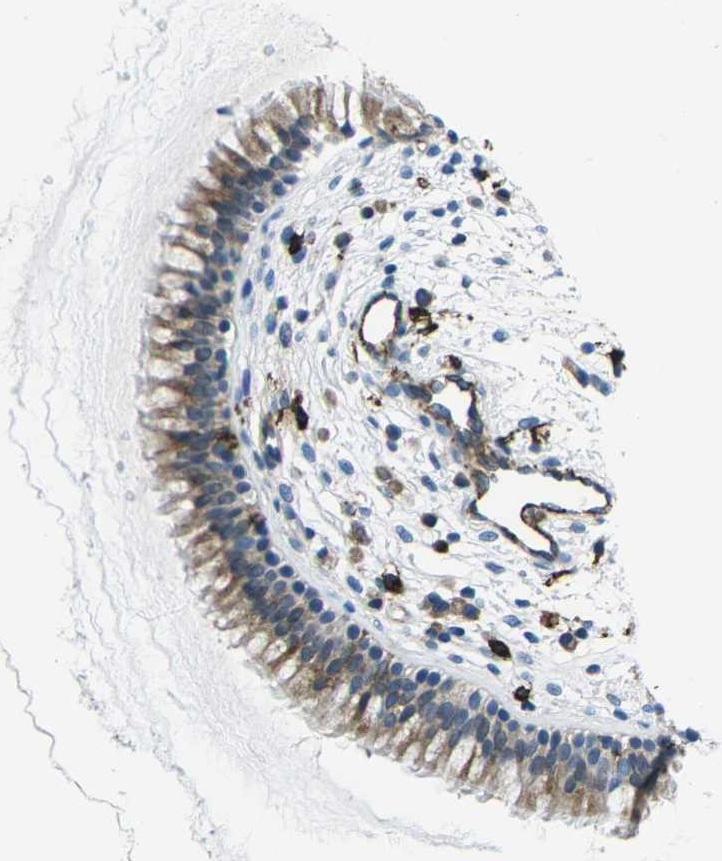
{"staining": {"intensity": "moderate", "quantity": ">75%", "location": "cytoplasmic/membranous"}, "tissue": "nasopharynx", "cell_type": "Respiratory epithelial cells", "image_type": "normal", "snomed": [{"axis": "morphology", "description": "Normal tissue, NOS"}, {"axis": "topography", "description": "Nasopharynx"}], "caption": "A brown stain shows moderate cytoplasmic/membranous staining of a protein in respiratory epithelial cells of unremarkable nasopharynx.", "gene": "PTPN1", "patient": {"sex": "male", "age": 21}}